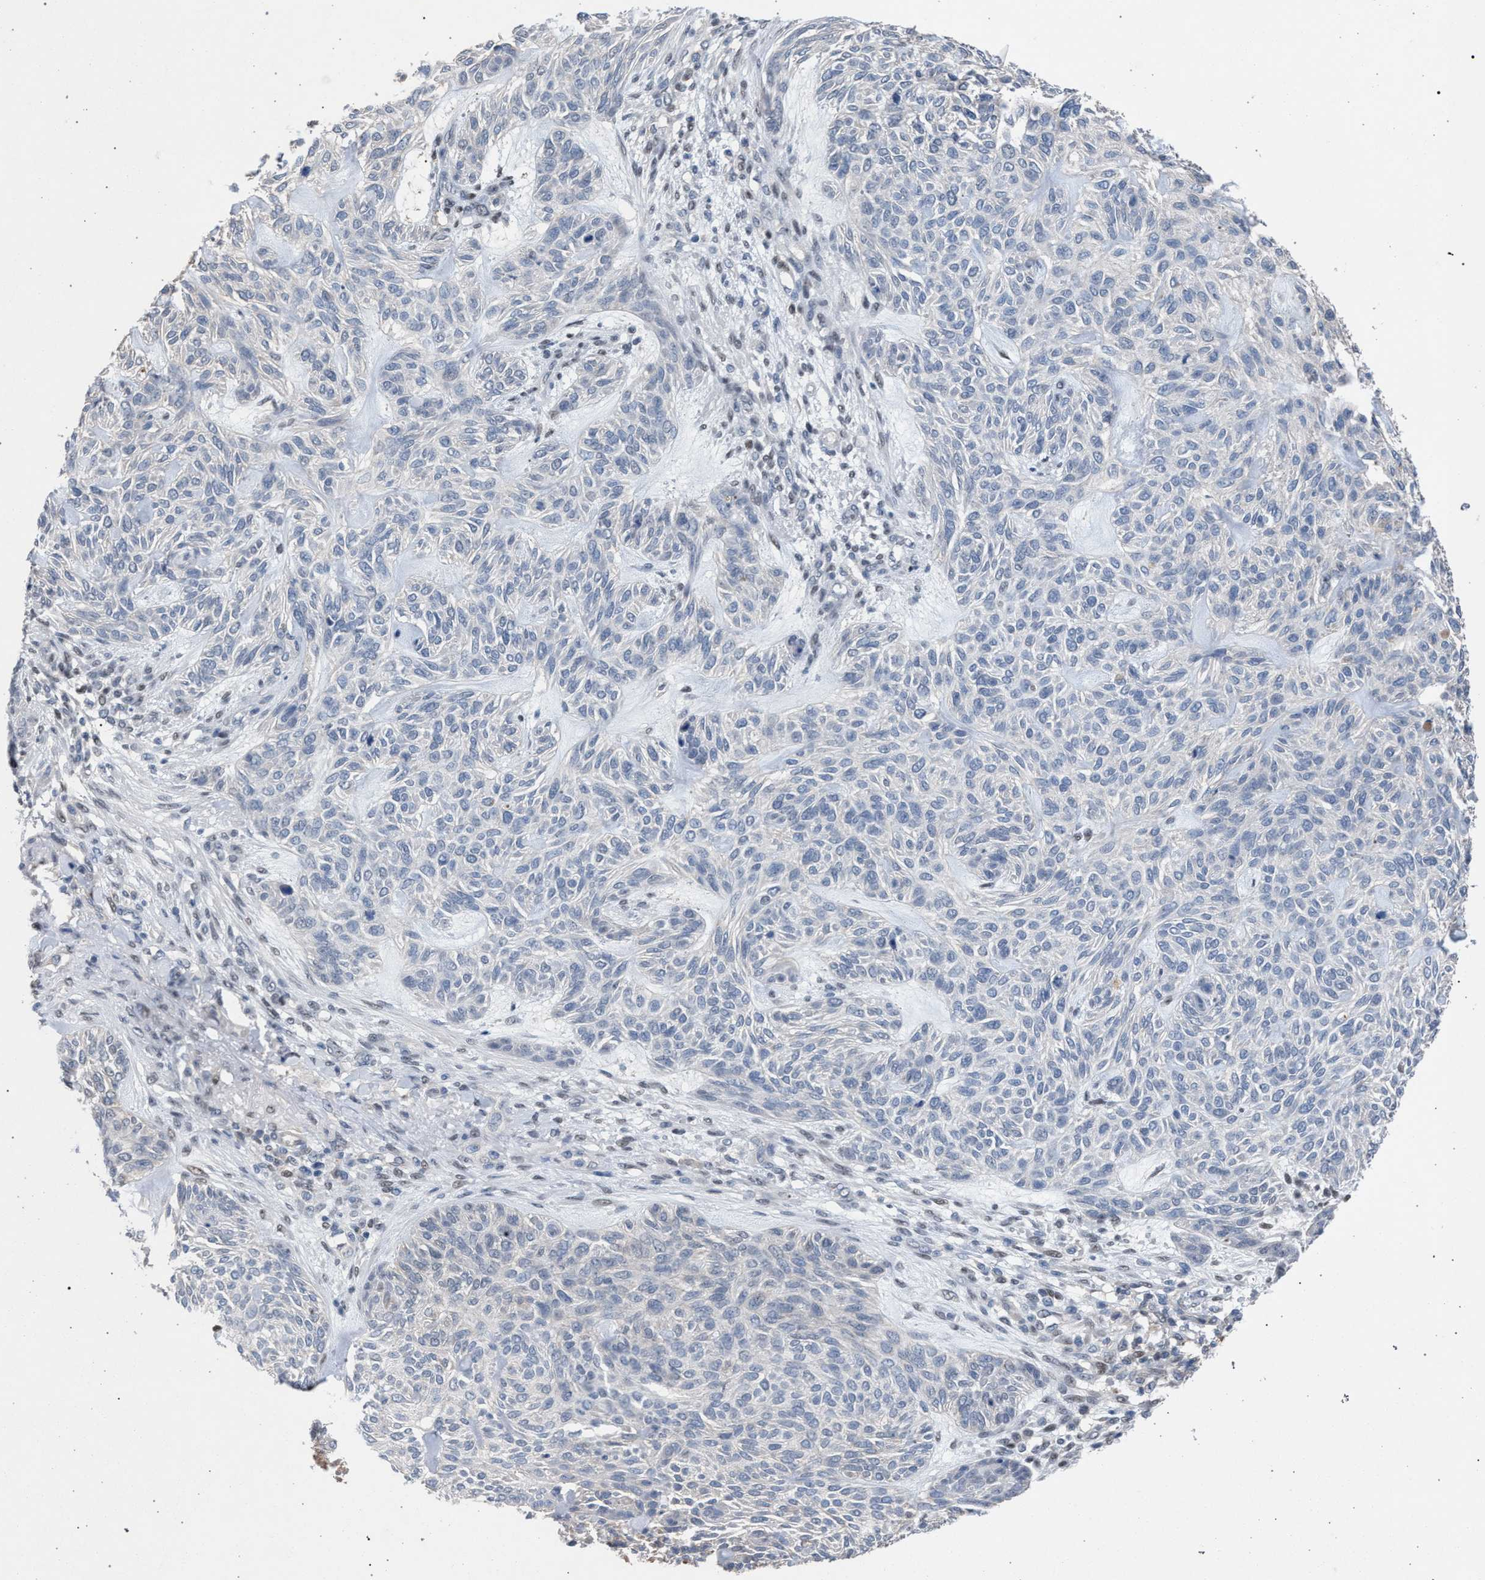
{"staining": {"intensity": "negative", "quantity": "none", "location": "none"}, "tissue": "skin cancer", "cell_type": "Tumor cells", "image_type": "cancer", "snomed": [{"axis": "morphology", "description": "Basal cell carcinoma"}, {"axis": "topography", "description": "Skin"}], "caption": "Photomicrograph shows no protein positivity in tumor cells of skin basal cell carcinoma tissue.", "gene": "TECPR1", "patient": {"sex": "male", "age": 55}}